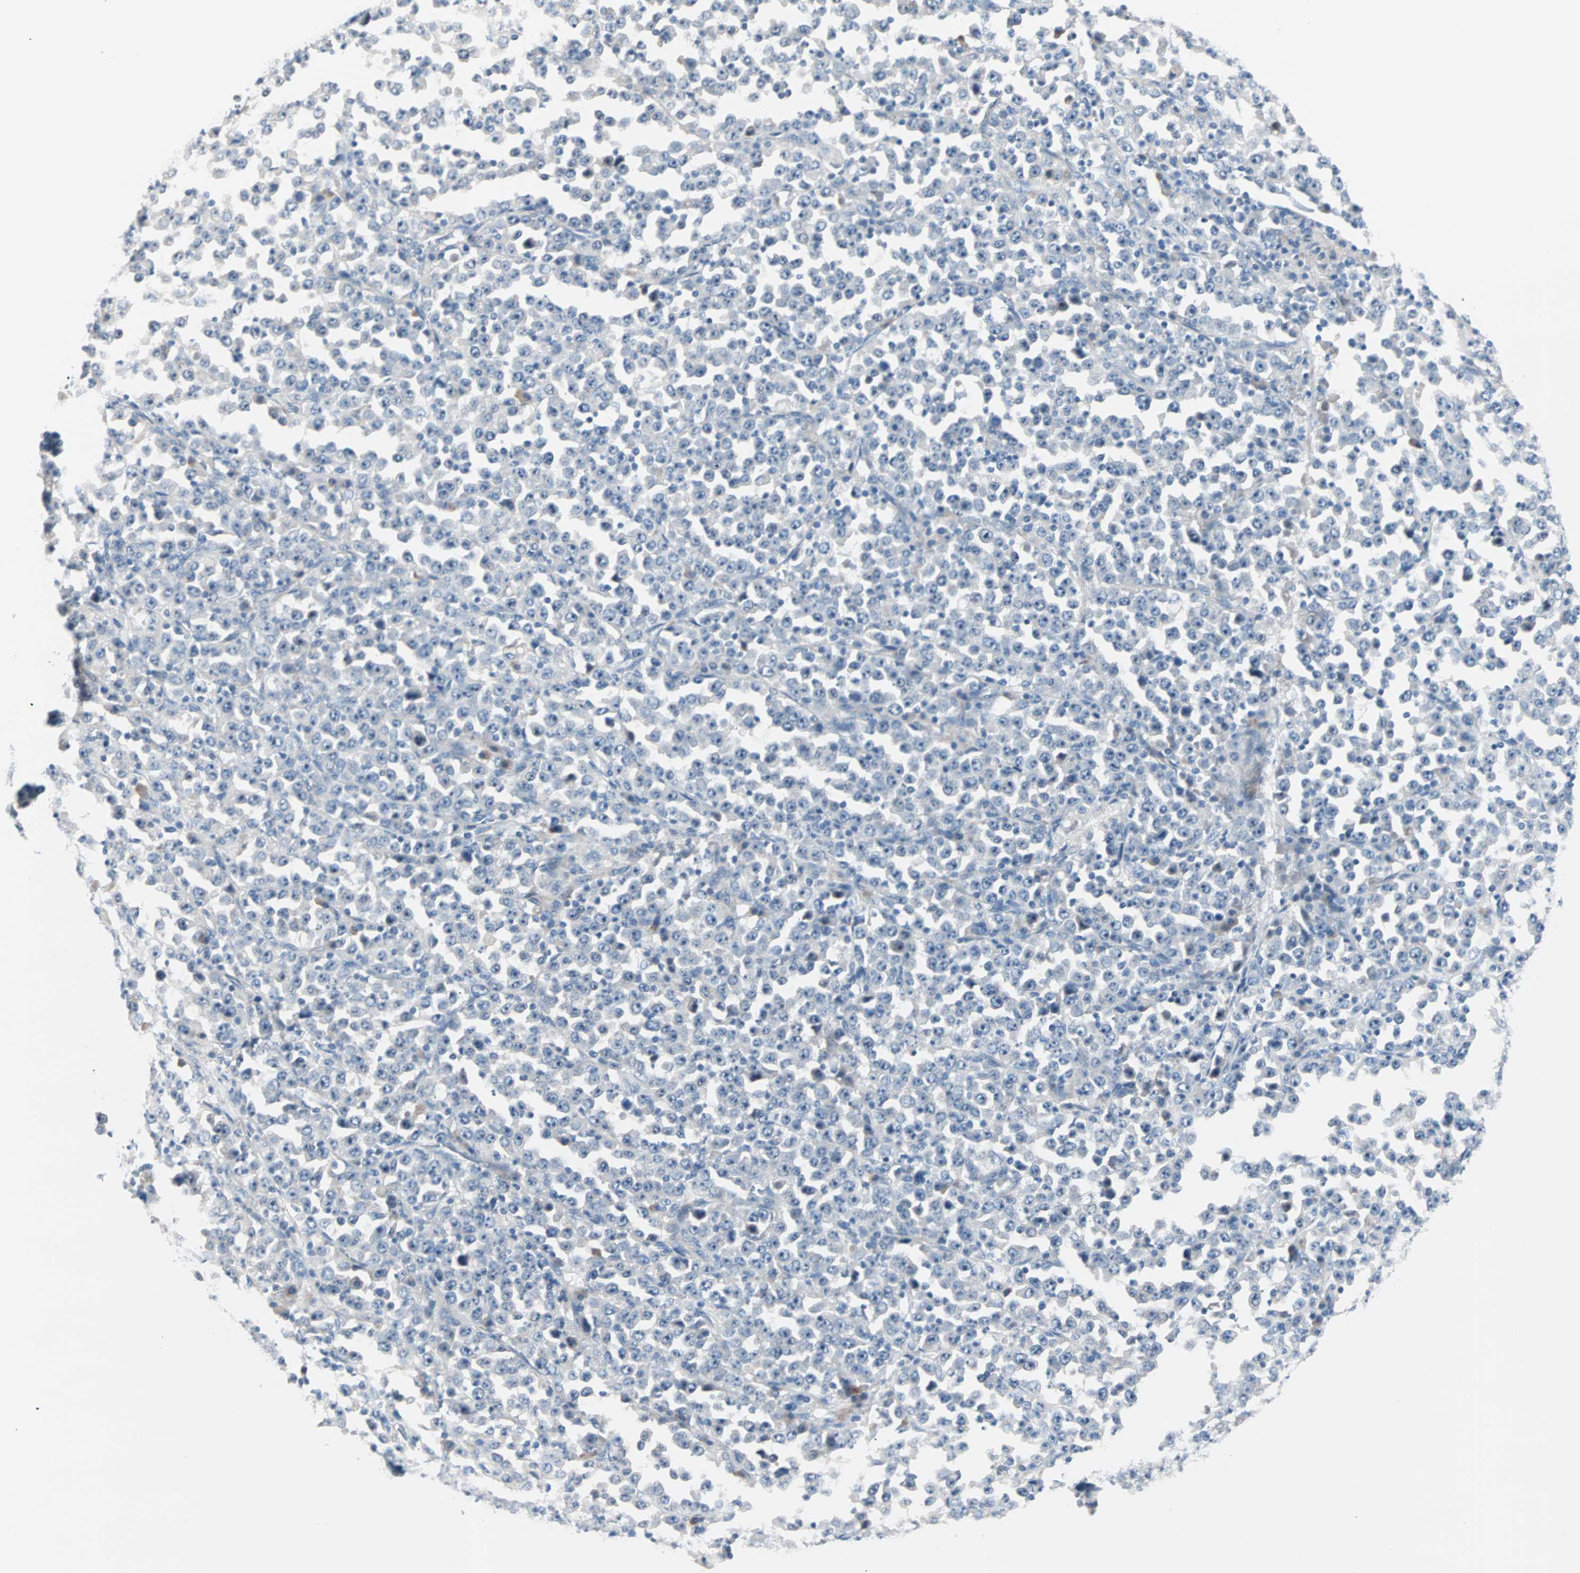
{"staining": {"intensity": "negative", "quantity": "none", "location": "none"}, "tissue": "stomach cancer", "cell_type": "Tumor cells", "image_type": "cancer", "snomed": [{"axis": "morphology", "description": "Normal tissue, NOS"}, {"axis": "morphology", "description": "Adenocarcinoma, NOS"}, {"axis": "topography", "description": "Stomach, upper"}, {"axis": "topography", "description": "Stomach"}], "caption": "This is an IHC micrograph of stomach cancer. There is no positivity in tumor cells.", "gene": "NEFH", "patient": {"sex": "male", "age": 59}}